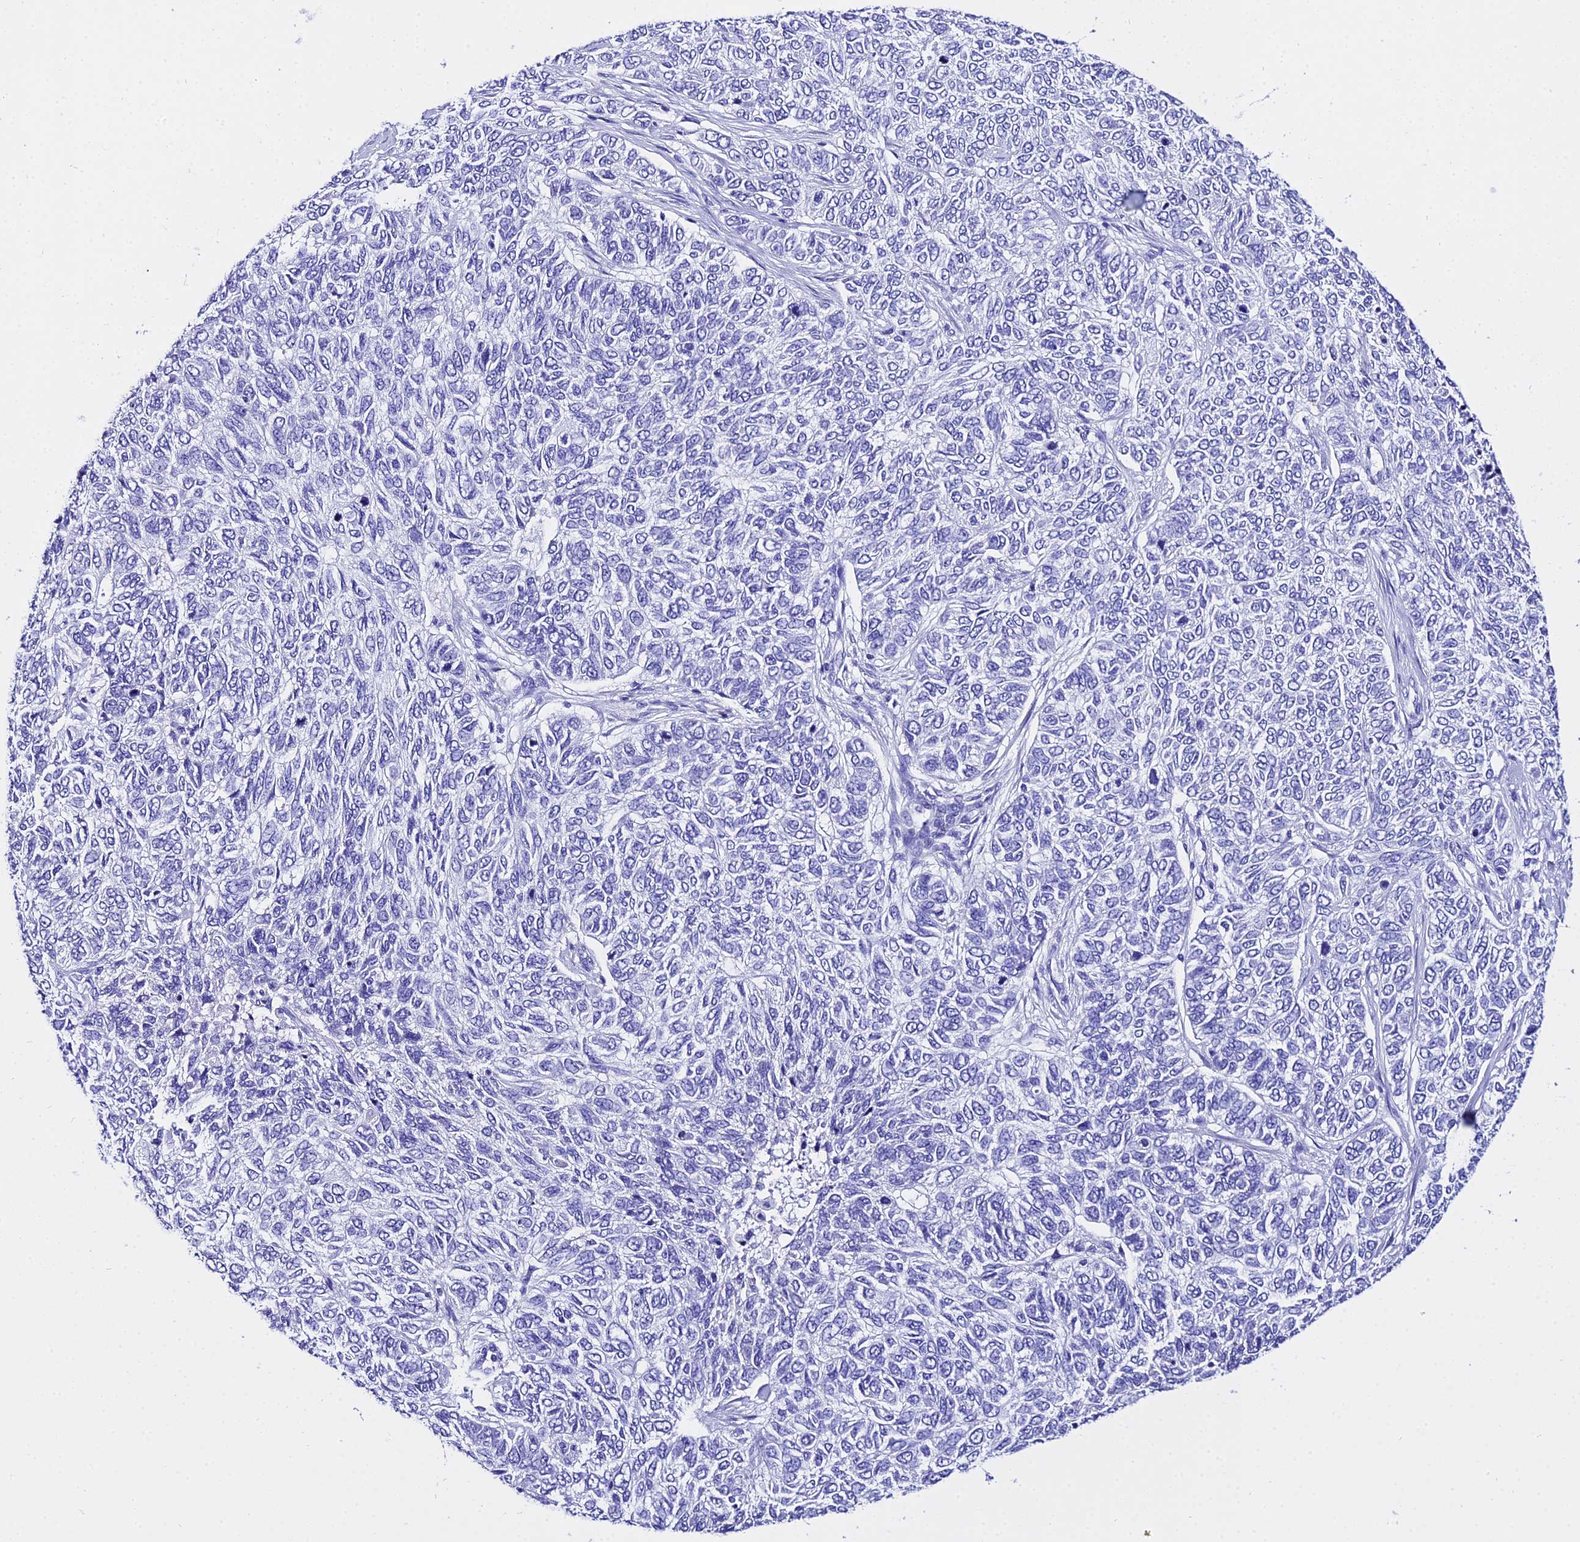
{"staining": {"intensity": "negative", "quantity": "none", "location": "none"}, "tissue": "skin cancer", "cell_type": "Tumor cells", "image_type": "cancer", "snomed": [{"axis": "morphology", "description": "Basal cell carcinoma"}, {"axis": "topography", "description": "Skin"}], "caption": "Protein analysis of skin basal cell carcinoma demonstrates no significant positivity in tumor cells.", "gene": "TRMT44", "patient": {"sex": "female", "age": 65}}